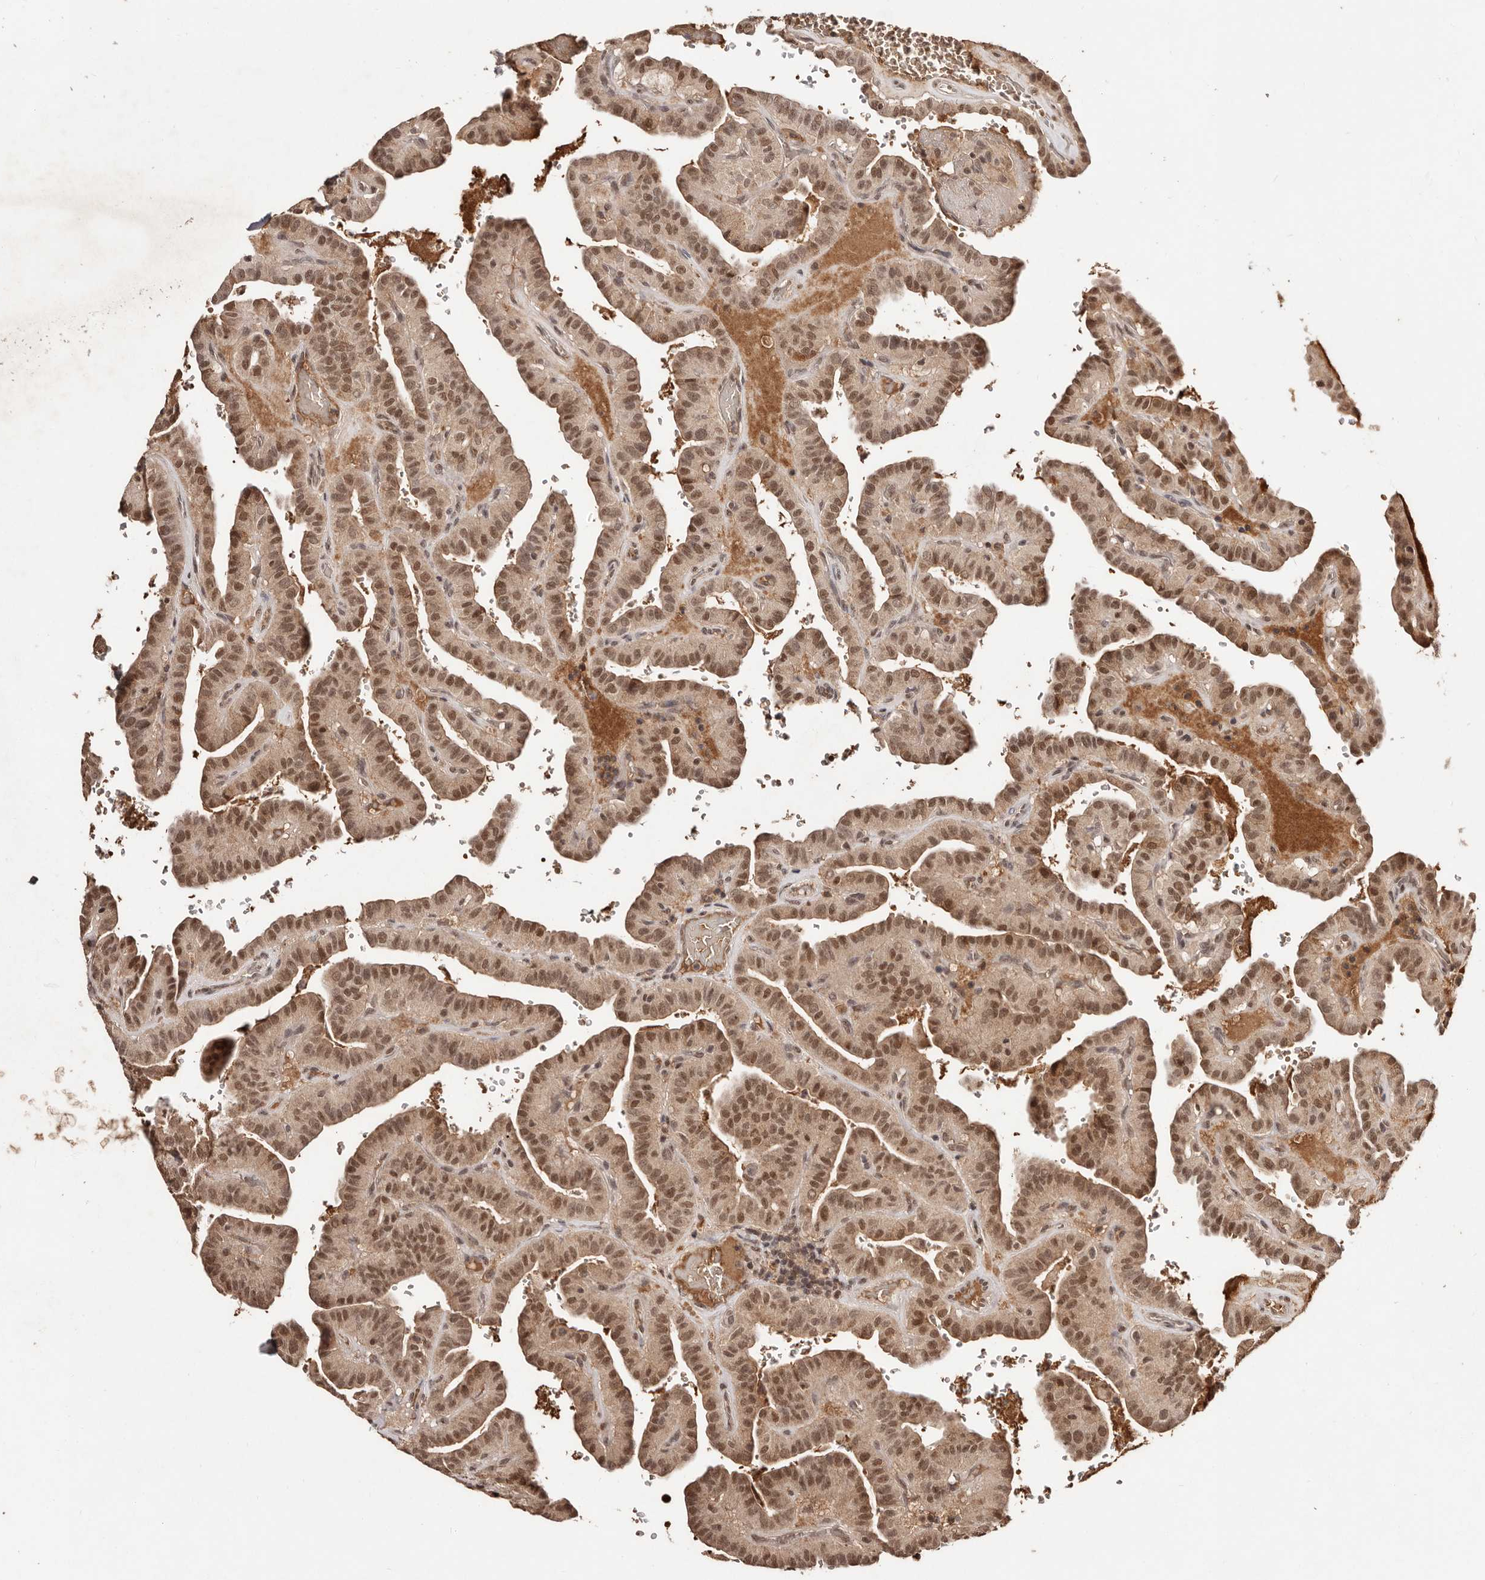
{"staining": {"intensity": "moderate", "quantity": ">75%", "location": "cytoplasmic/membranous,nuclear"}, "tissue": "thyroid cancer", "cell_type": "Tumor cells", "image_type": "cancer", "snomed": [{"axis": "morphology", "description": "Papillary adenocarcinoma, NOS"}, {"axis": "topography", "description": "Thyroid gland"}], "caption": "Papillary adenocarcinoma (thyroid) tissue demonstrates moderate cytoplasmic/membranous and nuclear expression in approximately >75% of tumor cells, visualized by immunohistochemistry.", "gene": "BICRAL", "patient": {"sex": "male", "age": 77}}